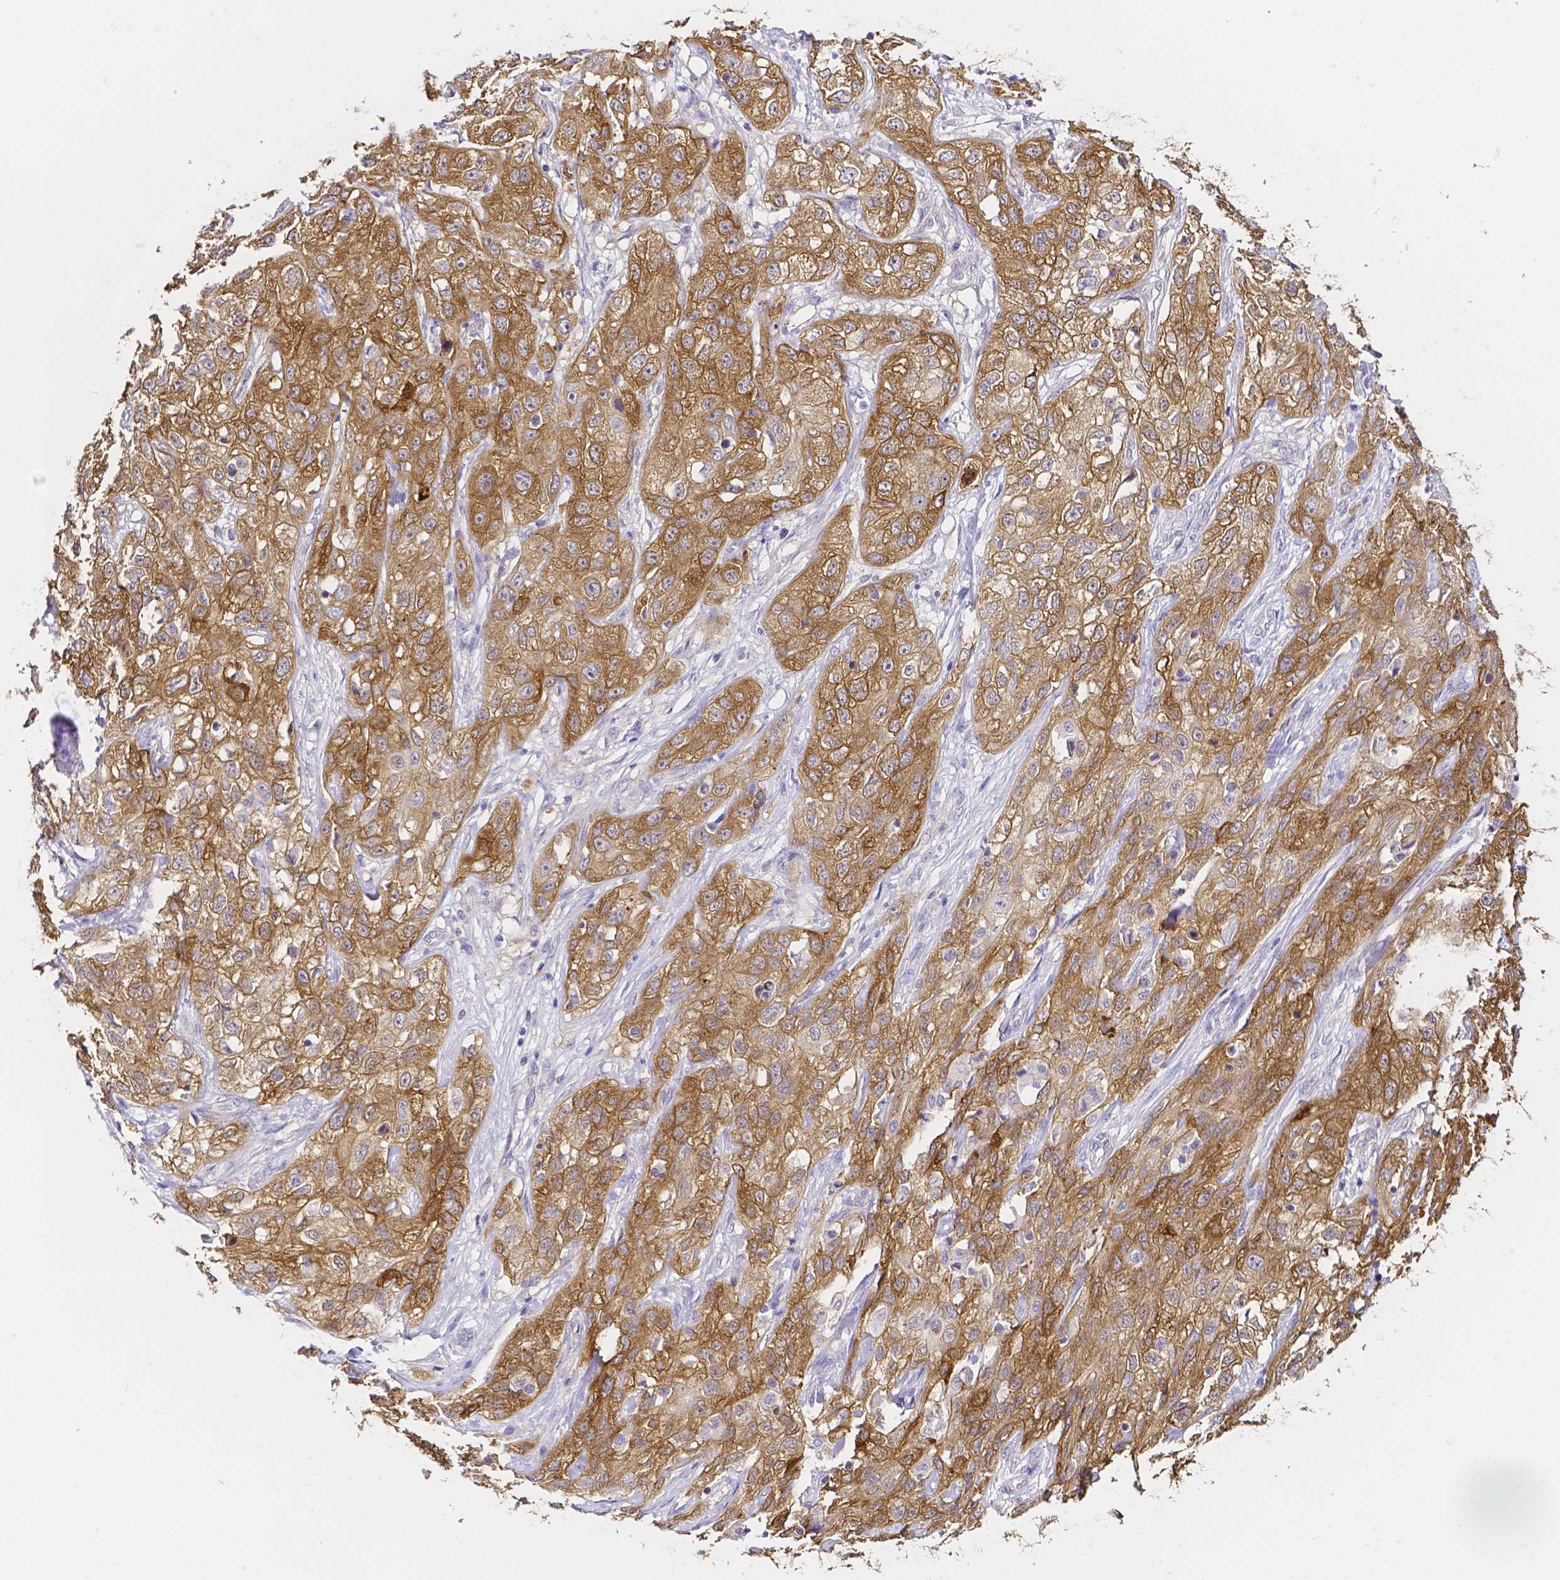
{"staining": {"intensity": "moderate", "quantity": ">75%", "location": "cytoplasmic/membranous"}, "tissue": "skin cancer", "cell_type": "Tumor cells", "image_type": "cancer", "snomed": [{"axis": "morphology", "description": "Squamous cell carcinoma, NOS"}, {"axis": "topography", "description": "Skin"}, {"axis": "topography", "description": "Vulva"}], "caption": "A histopathology image of human skin squamous cell carcinoma stained for a protein reveals moderate cytoplasmic/membranous brown staining in tumor cells.", "gene": "PKP3", "patient": {"sex": "female", "age": 86}}